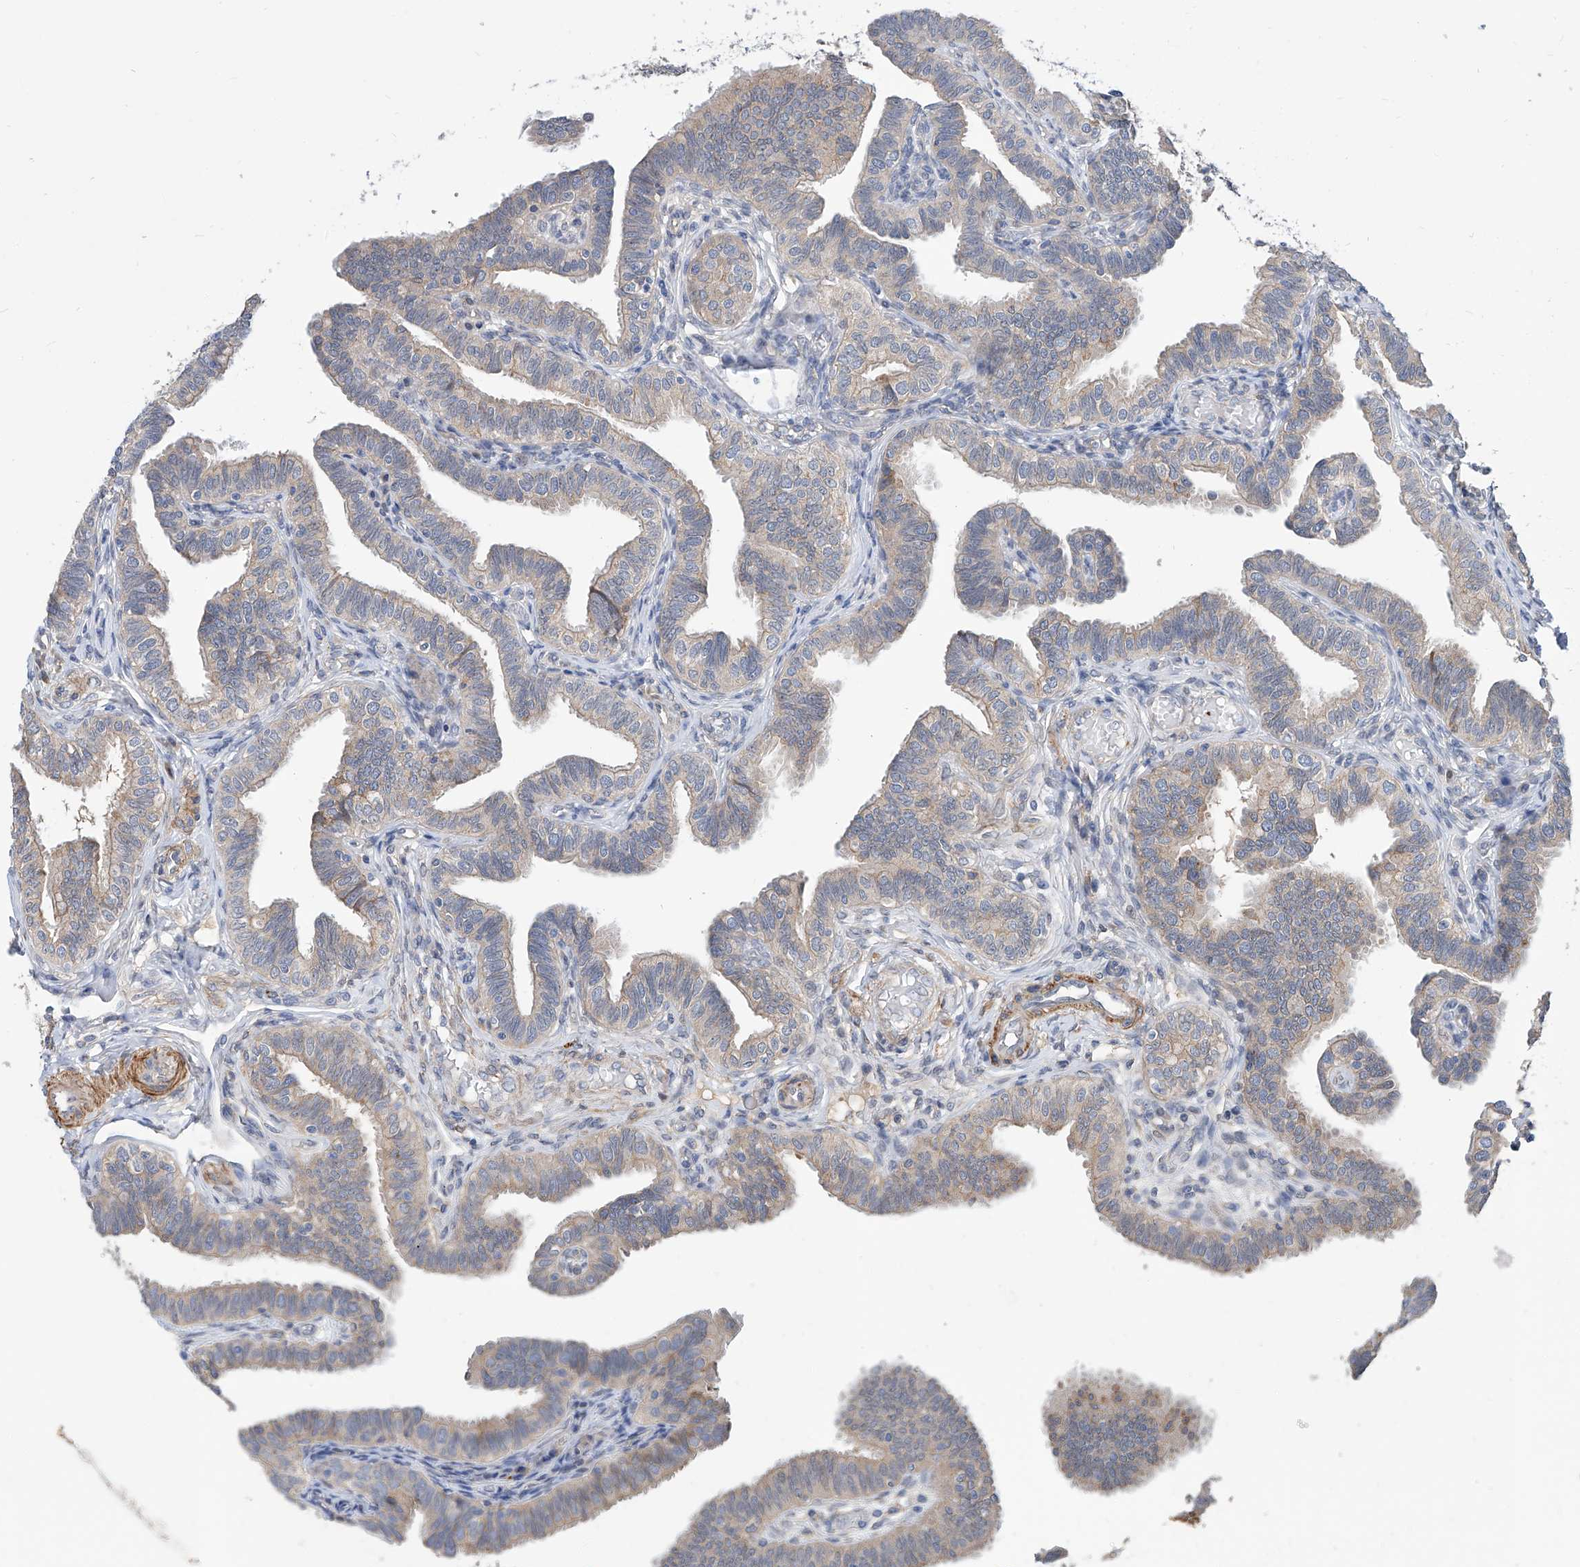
{"staining": {"intensity": "weak", "quantity": "25%-75%", "location": "cytoplasmic/membranous"}, "tissue": "fallopian tube", "cell_type": "Glandular cells", "image_type": "normal", "snomed": [{"axis": "morphology", "description": "Normal tissue, NOS"}, {"axis": "topography", "description": "Fallopian tube"}], "caption": "Immunohistochemical staining of normal fallopian tube demonstrates low levels of weak cytoplasmic/membranous expression in approximately 25%-75% of glandular cells. (IHC, brightfield microscopy, high magnification).", "gene": "MAGEE2", "patient": {"sex": "female", "age": 39}}